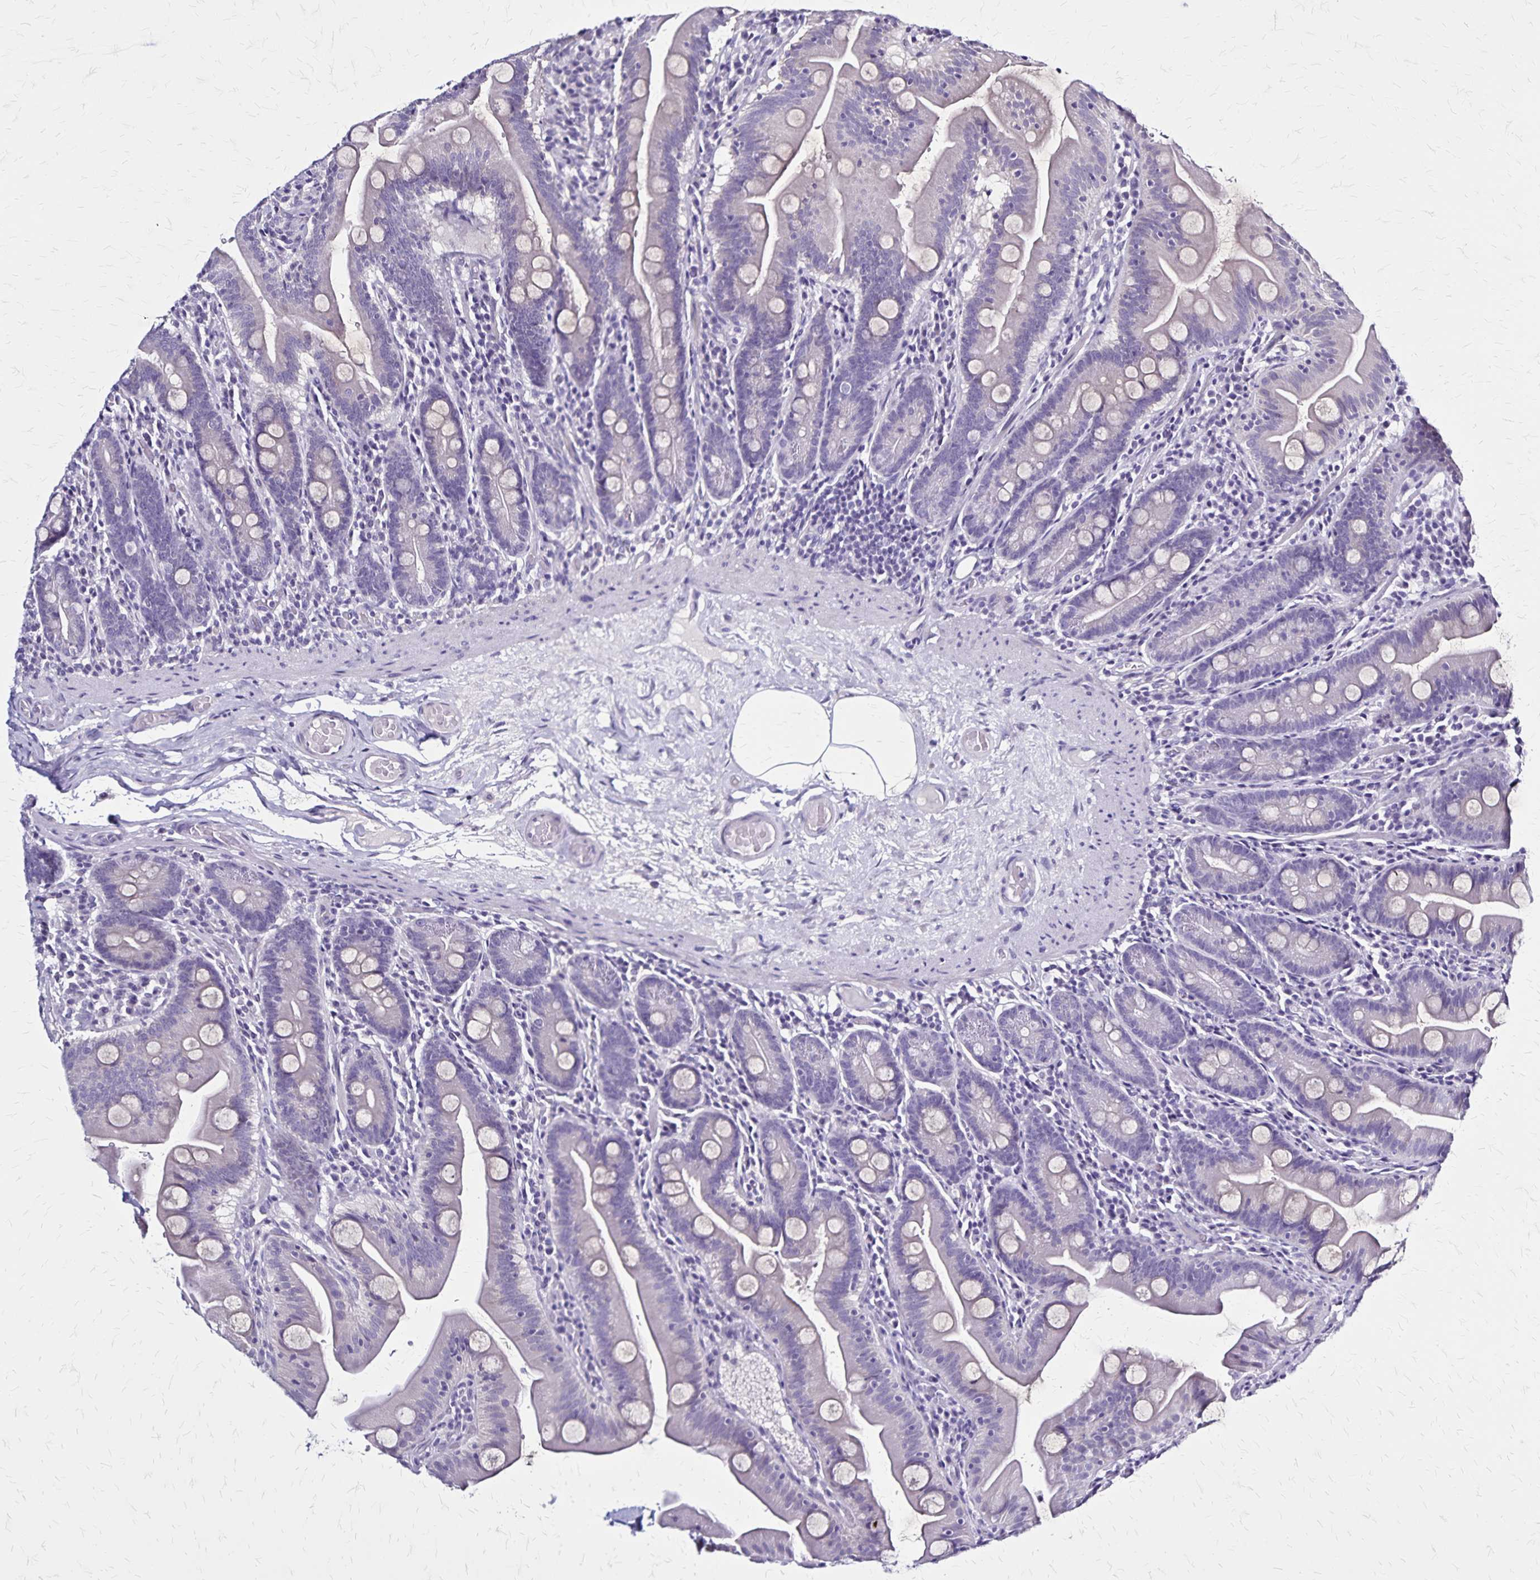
{"staining": {"intensity": "negative", "quantity": "none", "location": "none"}, "tissue": "small intestine", "cell_type": "Glandular cells", "image_type": "normal", "snomed": [{"axis": "morphology", "description": "Normal tissue, NOS"}, {"axis": "topography", "description": "Small intestine"}], "caption": "Immunohistochemistry histopathology image of unremarkable small intestine: human small intestine stained with DAB reveals no significant protein staining in glandular cells.", "gene": "PLXNA4", "patient": {"sex": "male", "age": 37}}